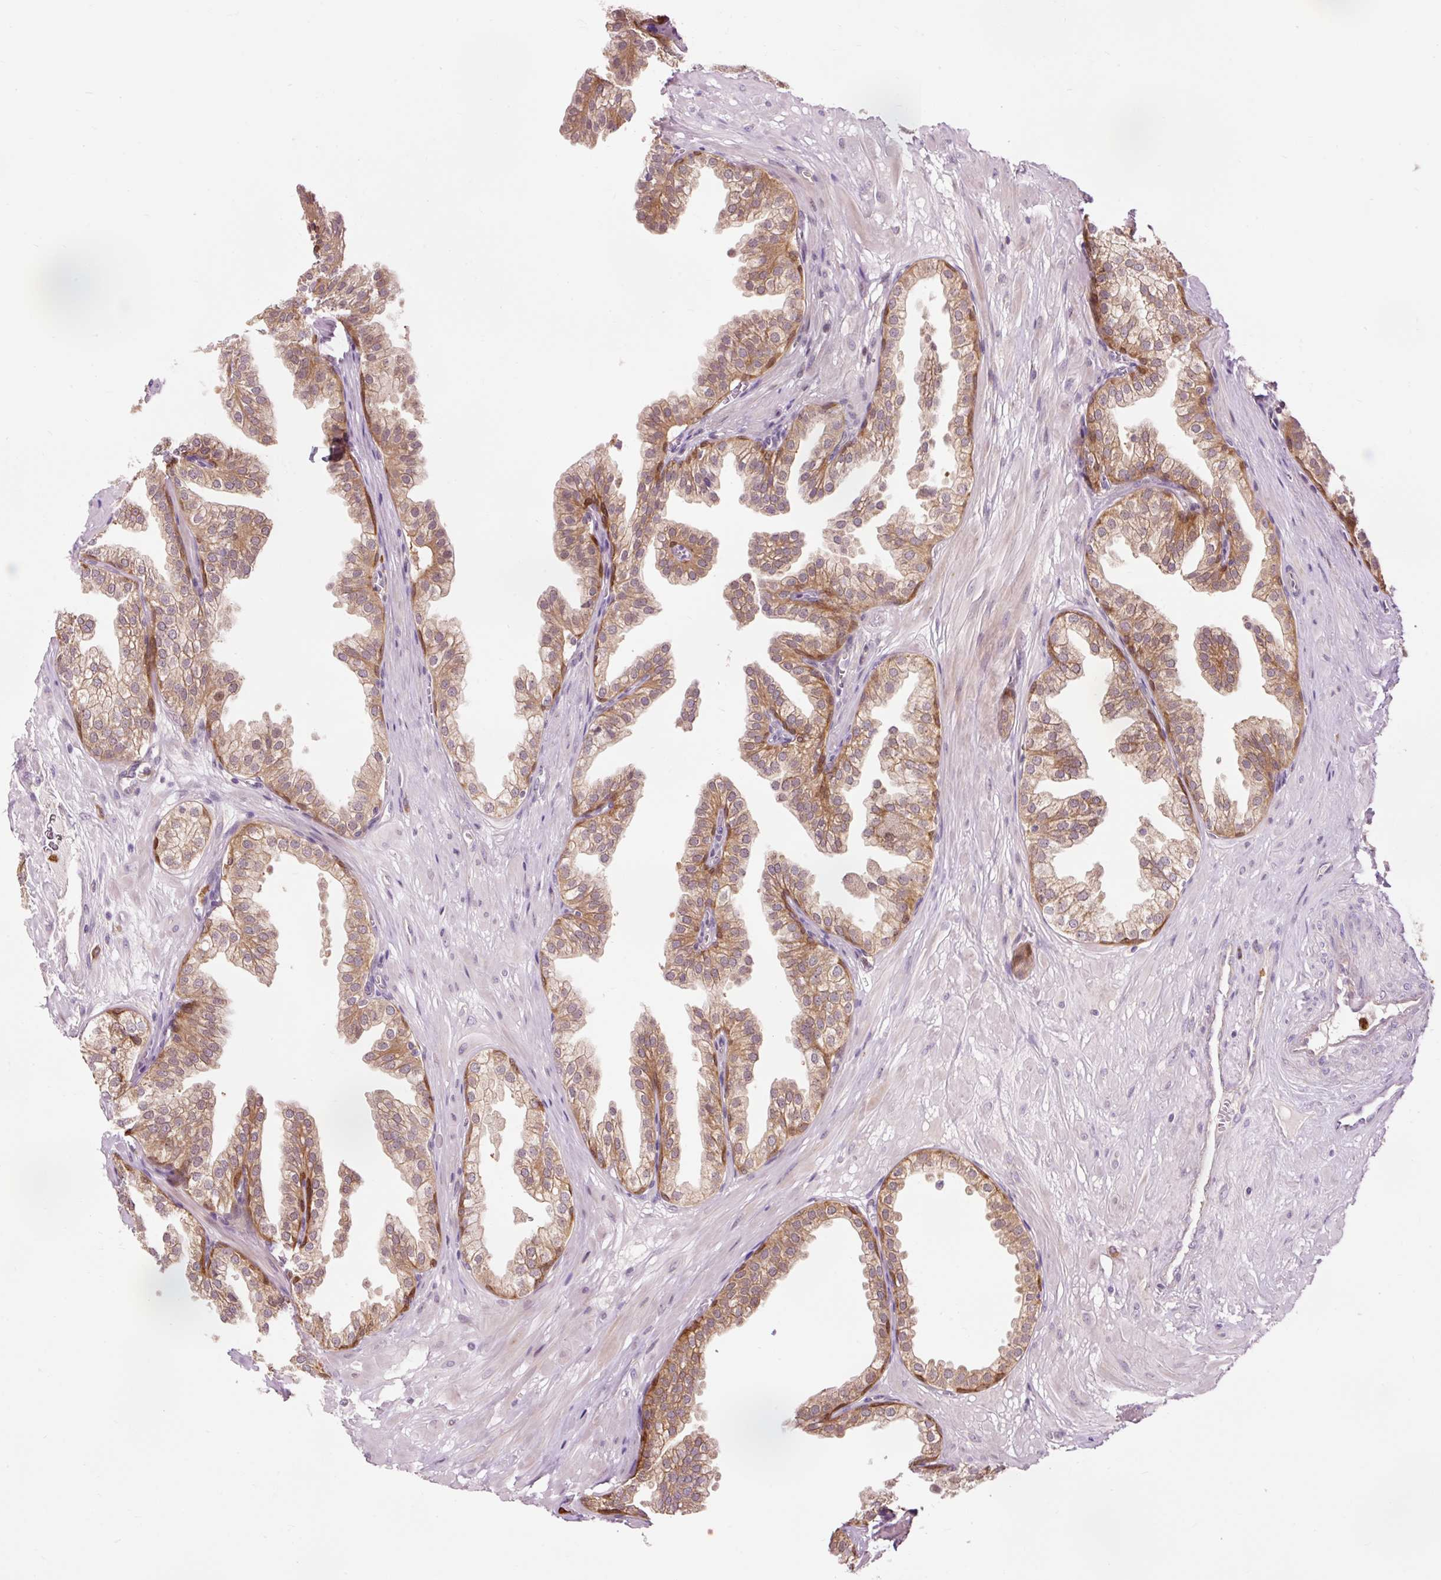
{"staining": {"intensity": "moderate", "quantity": ">75%", "location": "cytoplasmic/membranous"}, "tissue": "prostate", "cell_type": "Glandular cells", "image_type": "normal", "snomed": [{"axis": "morphology", "description": "Normal tissue, NOS"}, {"axis": "topography", "description": "Prostate"}, {"axis": "topography", "description": "Peripheral nerve tissue"}], "caption": "IHC (DAB) staining of unremarkable prostate demonstrates moderate cytoplasmic/membranous protein expression in approximately >75% of glandular cells.", "gene": "PRDX5", "patient": {"sex": "male", "age": 55}}